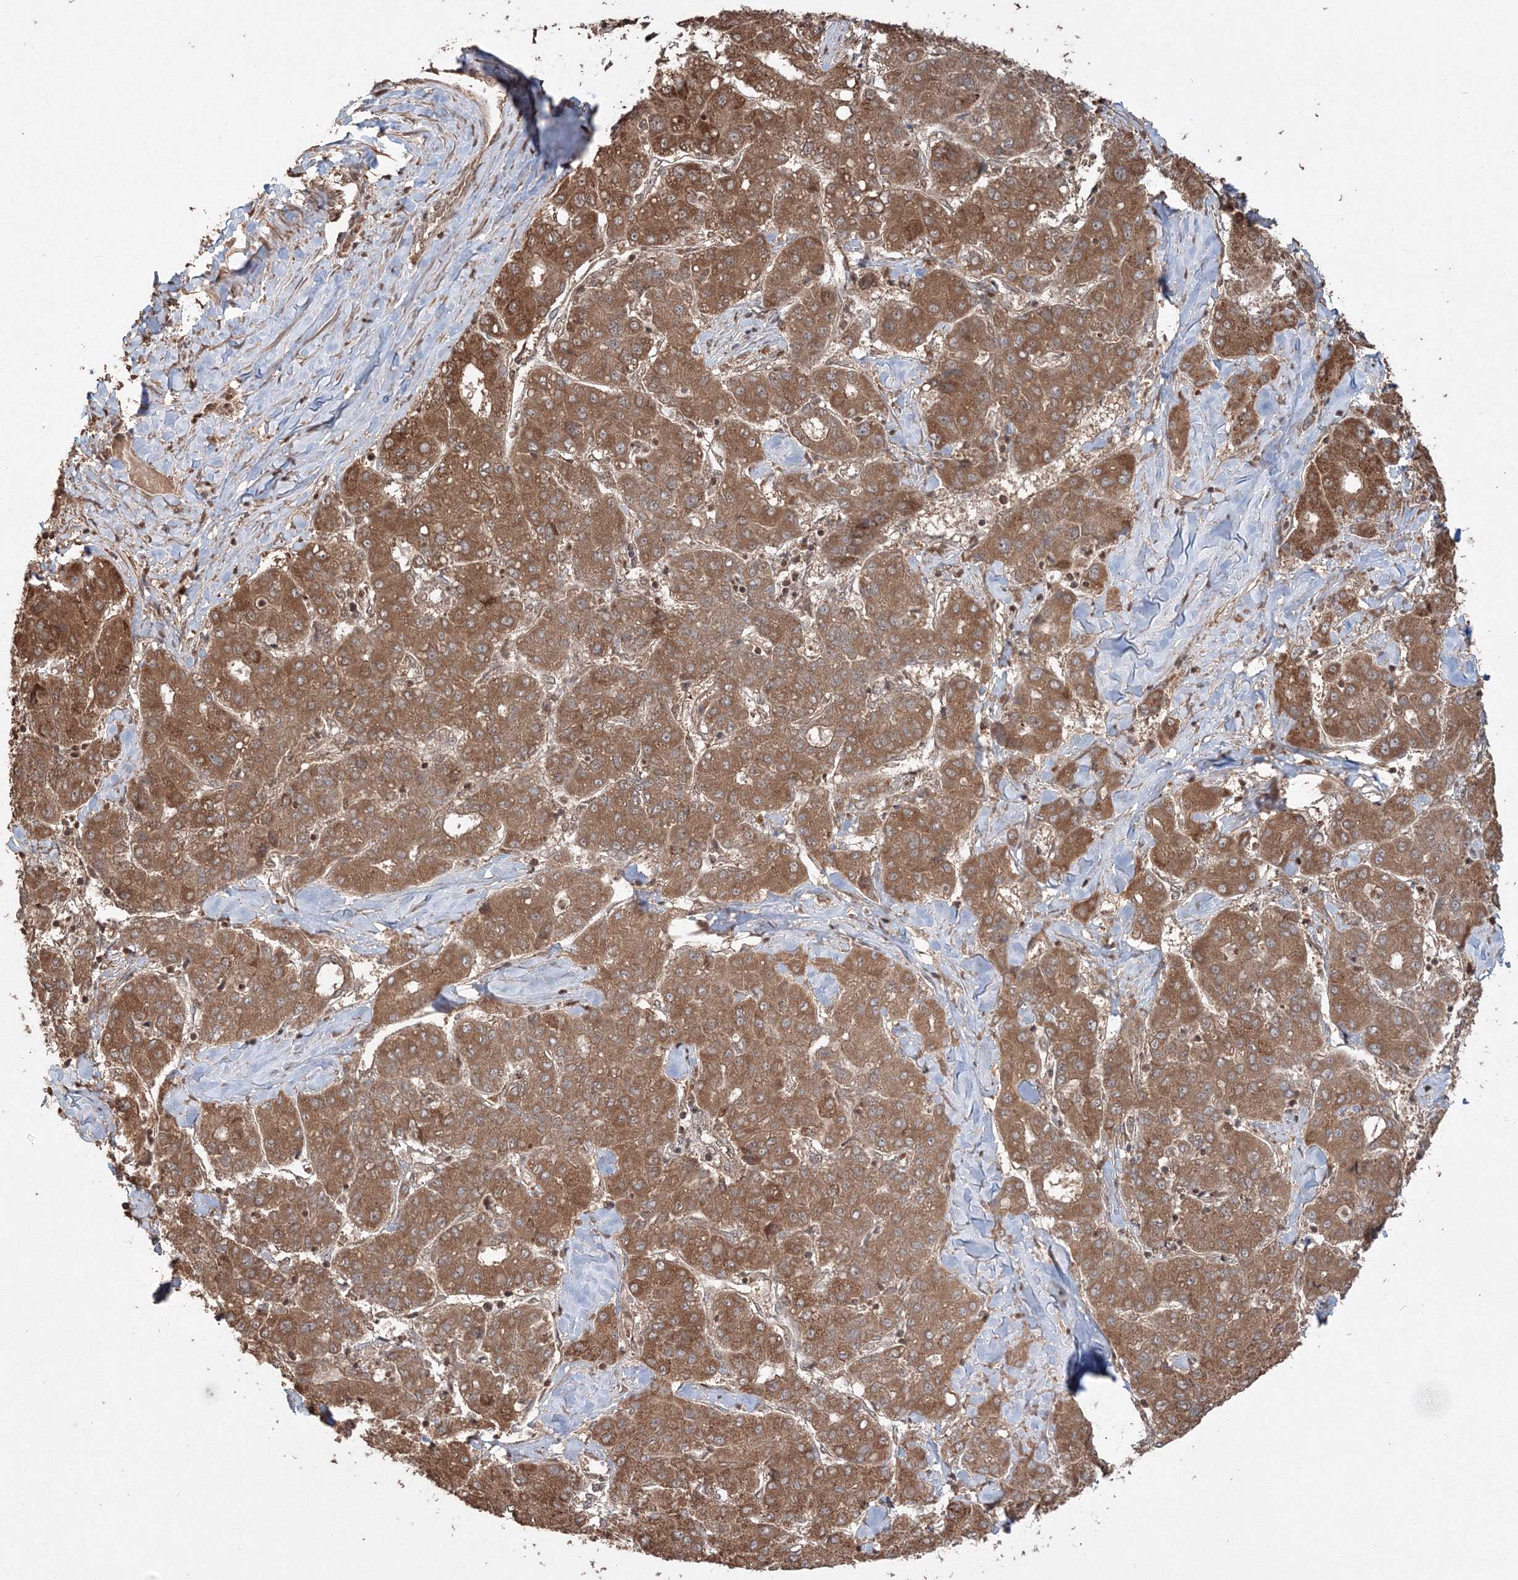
{"staining": {"intensity": "strong", "quantity": ">75%", "location": "cytoplasmic/membranous"}, "tissue": "liver cancer", "cell_type": "Tumor cells", "image_type": "cancer", "snomed": [{"axis": "morphology", "description": "Carcinoma, Hepatocellular, NOS"}, {"axis": "topography", "description": "Liver"}], "caption": "The immunohistochemical stain highlights strong cytoplasmic/membranous positivity in tumor cells of hepatocellular carcinoma (liver) tissue.", "gene": "CCDC122", "patient": {"sex": "male", "age": 65}}